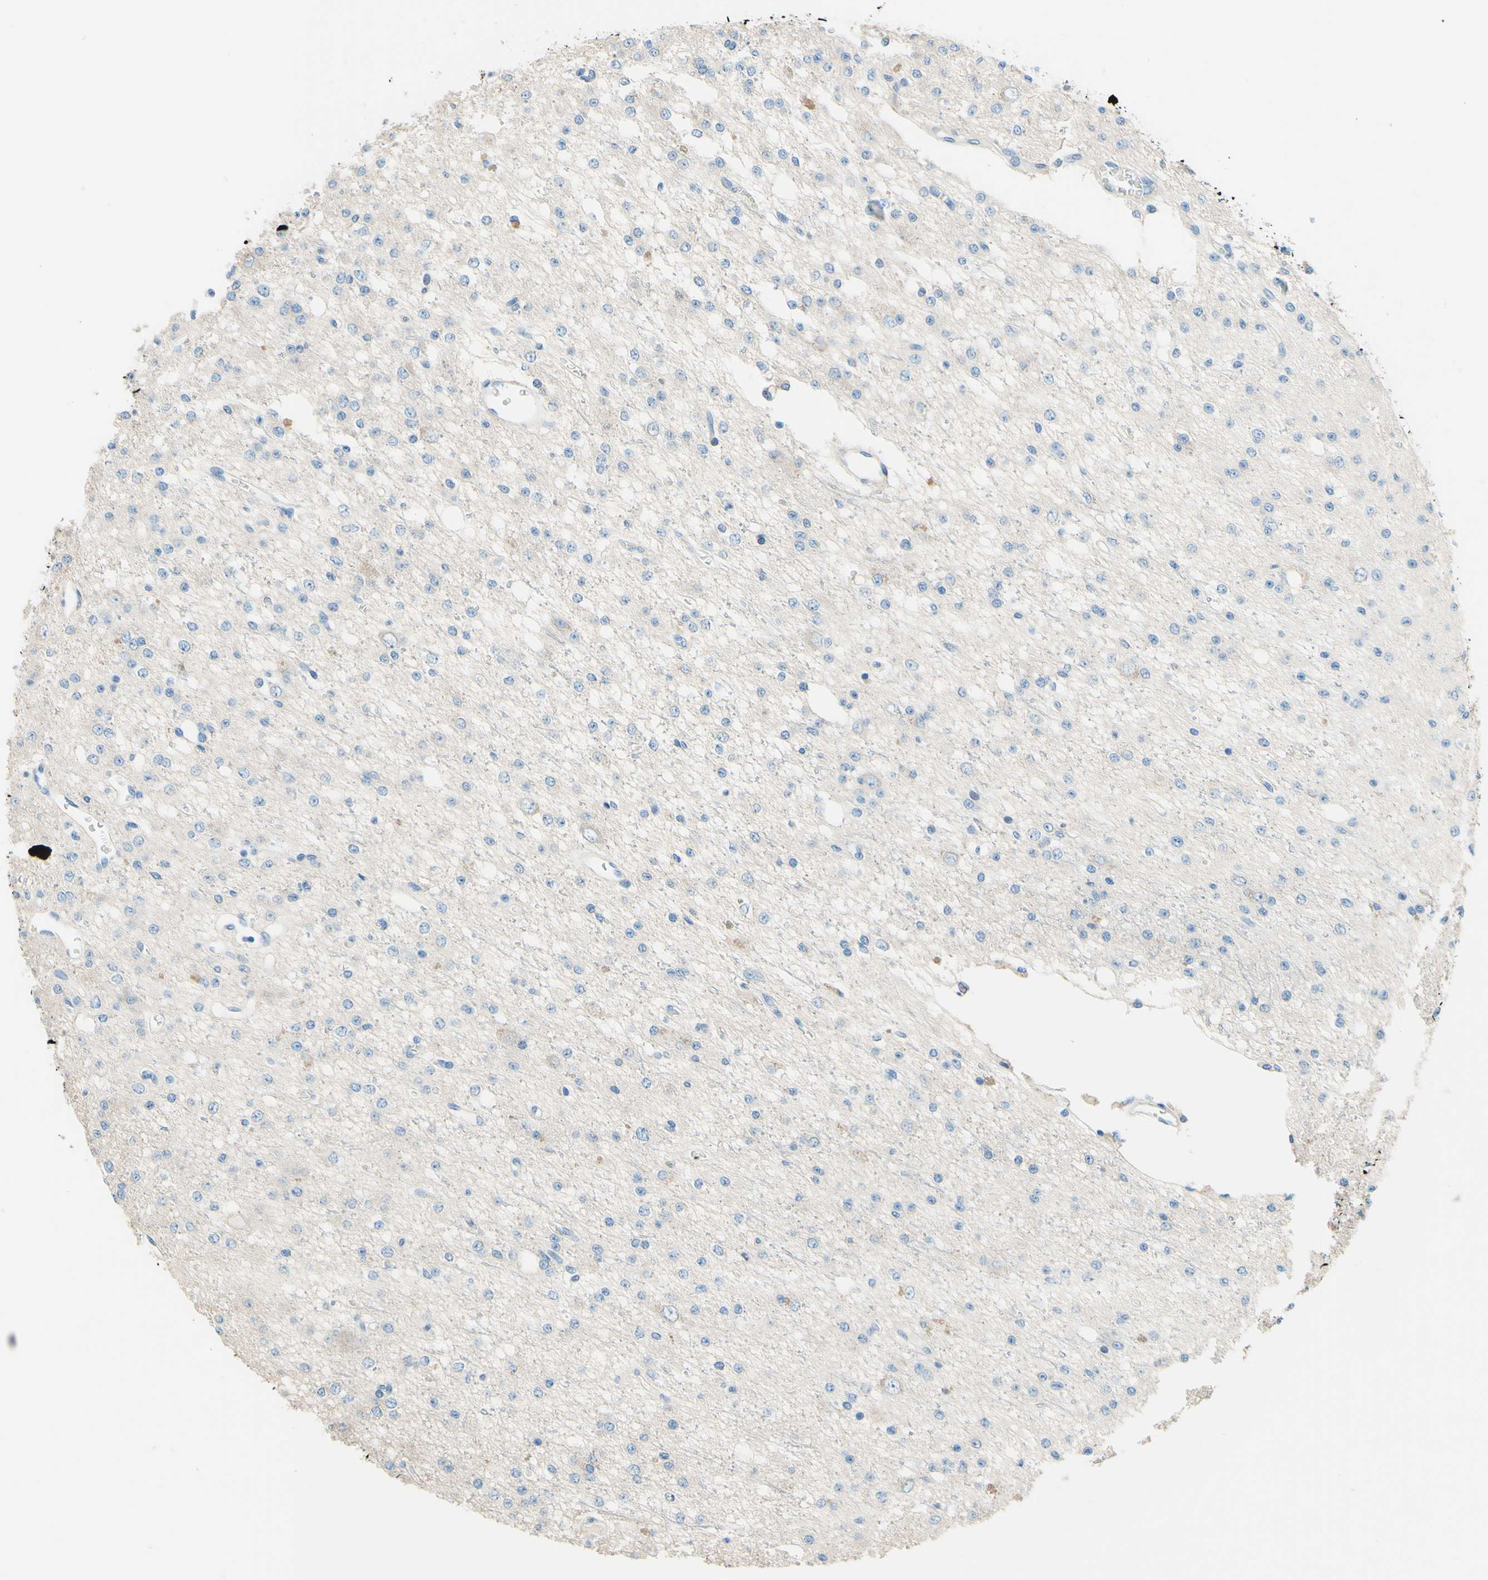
{"staining": {"intensity": "negative", "quantity": "none", "location": "none"}, "tissue": "glioma", "cell_type": "Tumor cells", "image_type": "cancer", "snomed": [{"axis": "morphology", "description": "Glioma, malignant, Low grade"}, {"axis": "topography", "description": "Brain"}], "caption": "This is an immunohistochemistry (IHC) histopathology image of malignant glioma (low-grade). There is no staining in tumor cells.", "gene": "PASD1", "patient": {"sex": "male", "age": 38}}